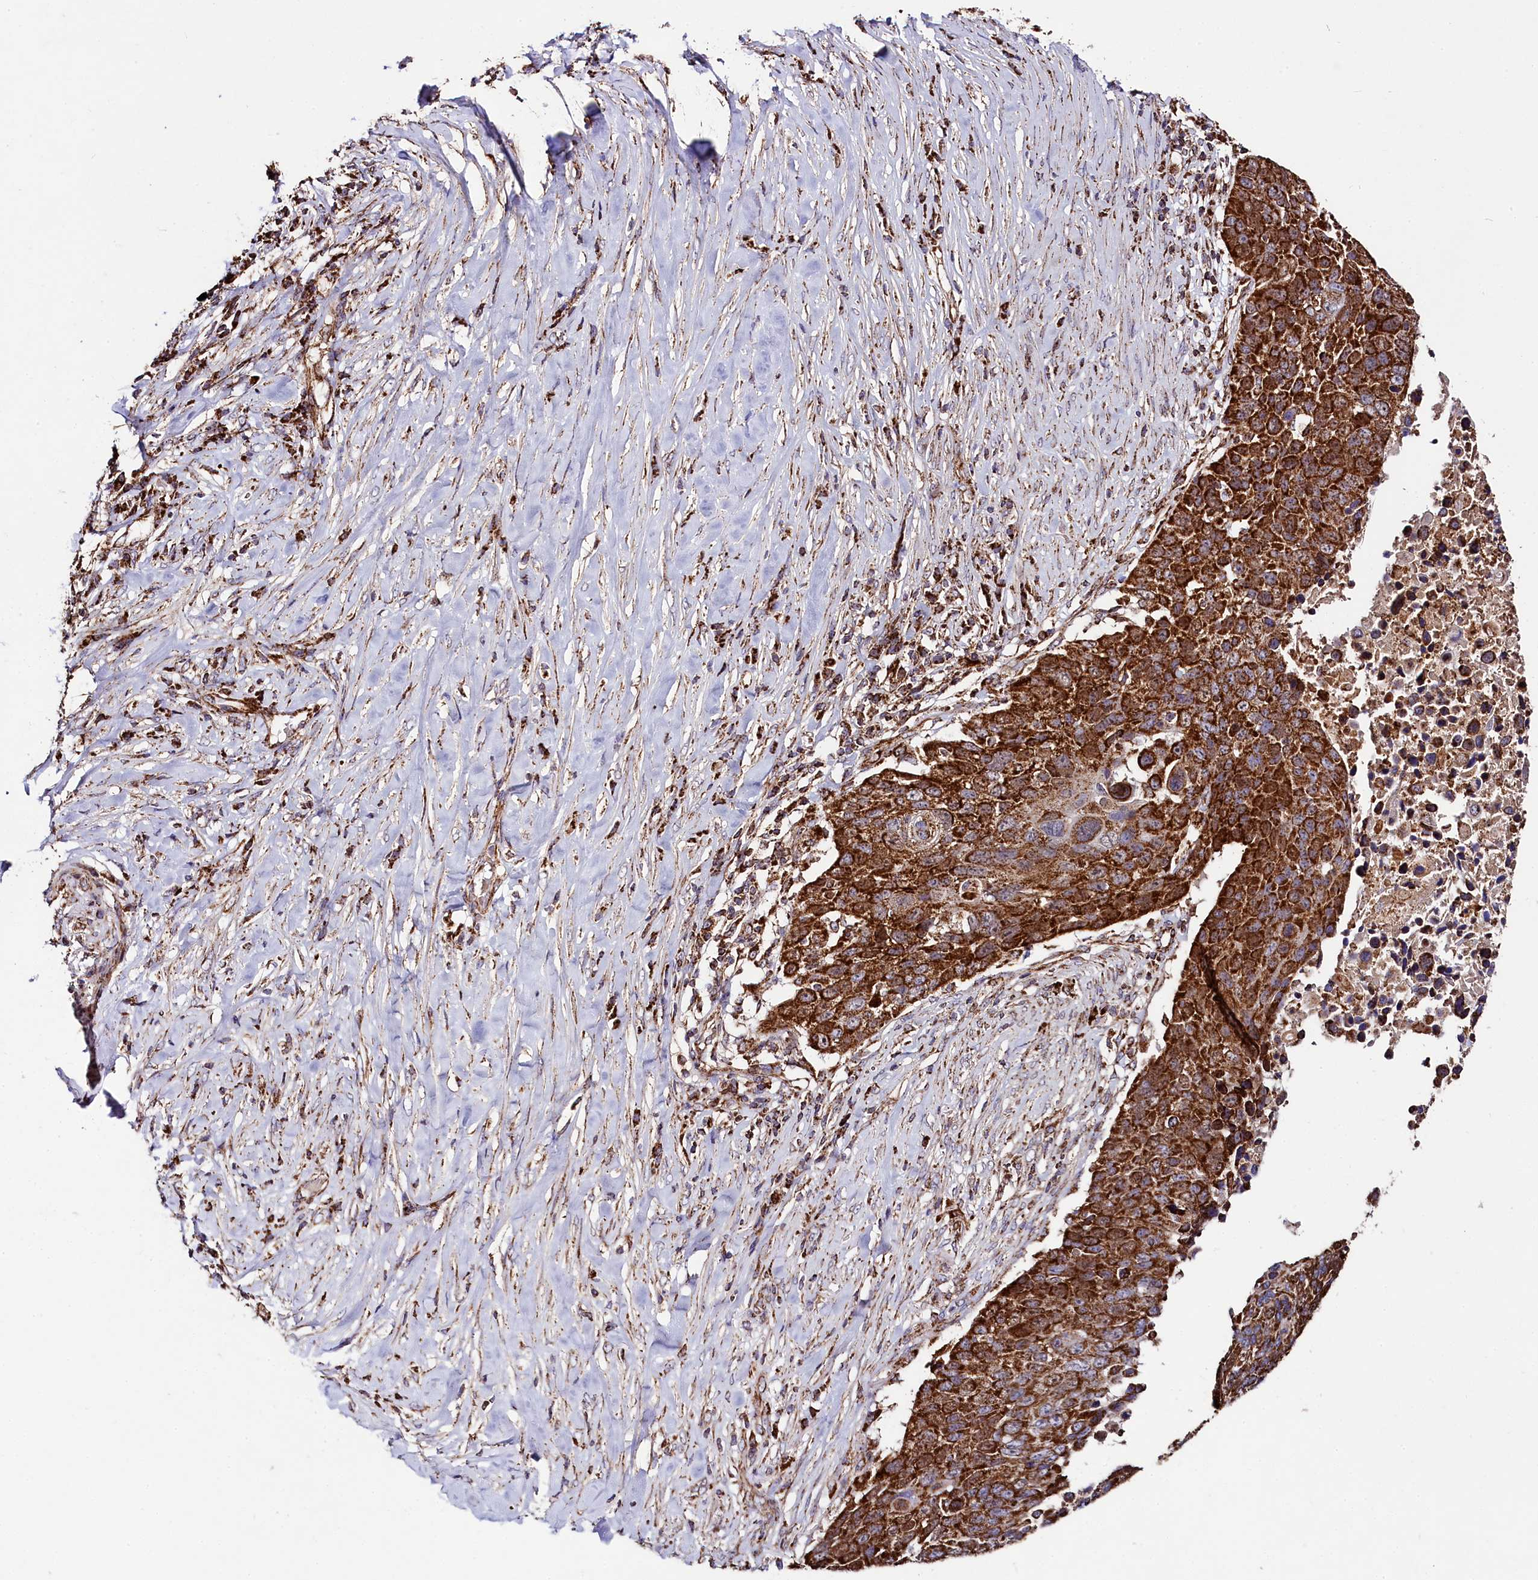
{"staining": {"intensity": "strong", "quantity": ">75%", "location": "cytoplasmic/membranous"}, "tissue": "lung cancer", "cell_type": "Tumor cells", "image_type": "cancer", "snomed": [{"axis": "morphology", "description": "Normal tissue, NOS"}, {"axis": "morphology", "description": "Squamous cell carcinoma, NOS"}, {"axis": "topography", "description": "Lymph node"}, {"axis": "topography", "description": "Lung"}], "caption": "Squamous cell carcinoma (lung) was stained to show a protein in brown. There is high levels of strong cytoplasmic/membranous expression in about >75% of tumor cells.", "gene": "CLYBL", "patient": {"sex": "male", "age": 66}}